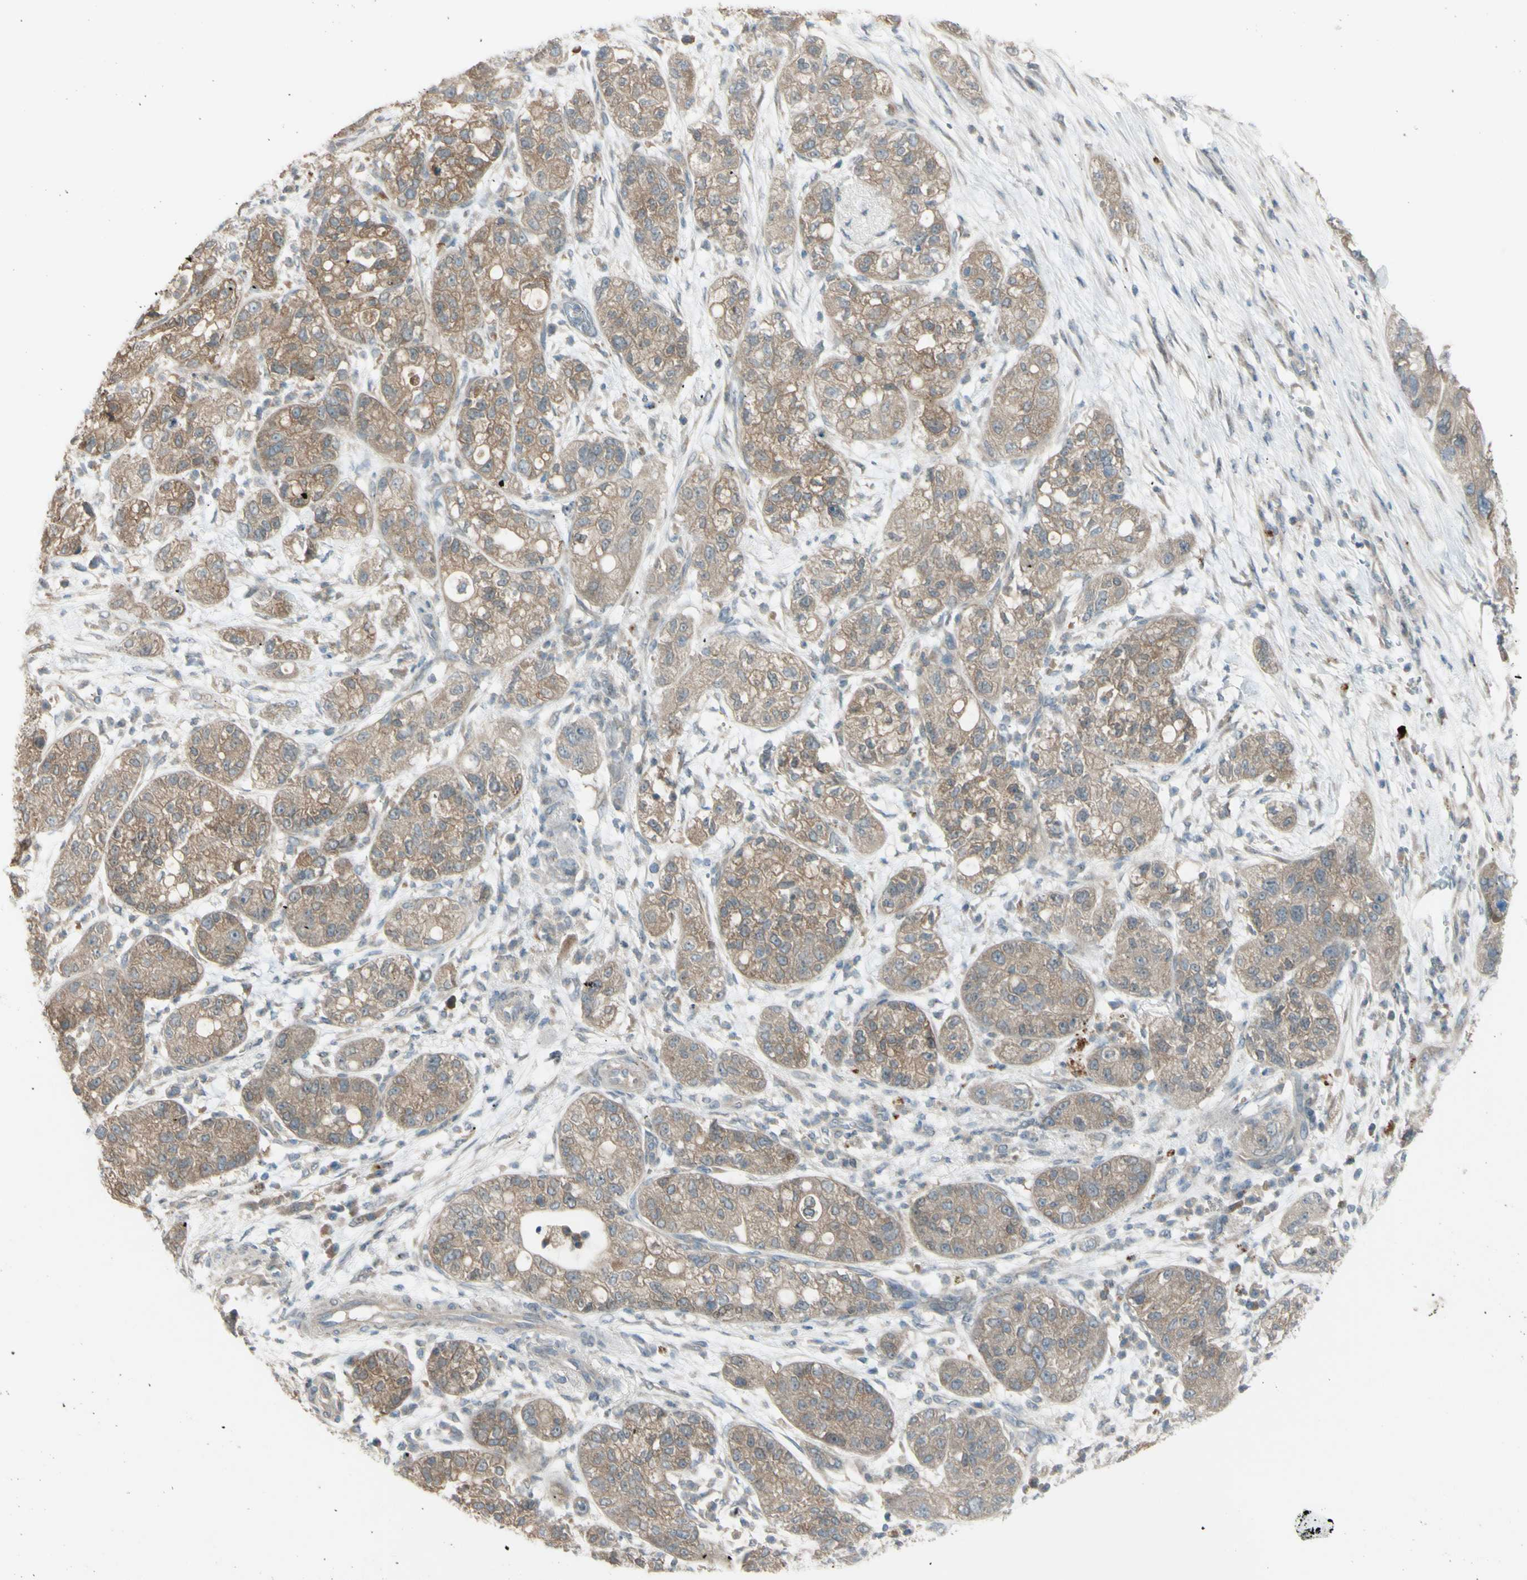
{"staining": {"intensity": "moderate", "quantity": ">75%", "location": "cytoplasmic/membranous"}, "tissue": "pancreatic cancer", "cell_type": "Tumor cells", "image_type": "cancer", "snomed": [{"axis": "morphology", "description": "Adenocarcinoma, NOS"}, {"axis": "topography", "description": "Pancreas"}], "caption": "Immunohistochemical staining of human pancreatic cancer (adenocarcinoma) exhibits moderate cytoplasmic/membranous protein expression in about >75% of tumor cells.", "gene": "AFP", "patient": {"sex": "female", "age": 78}}